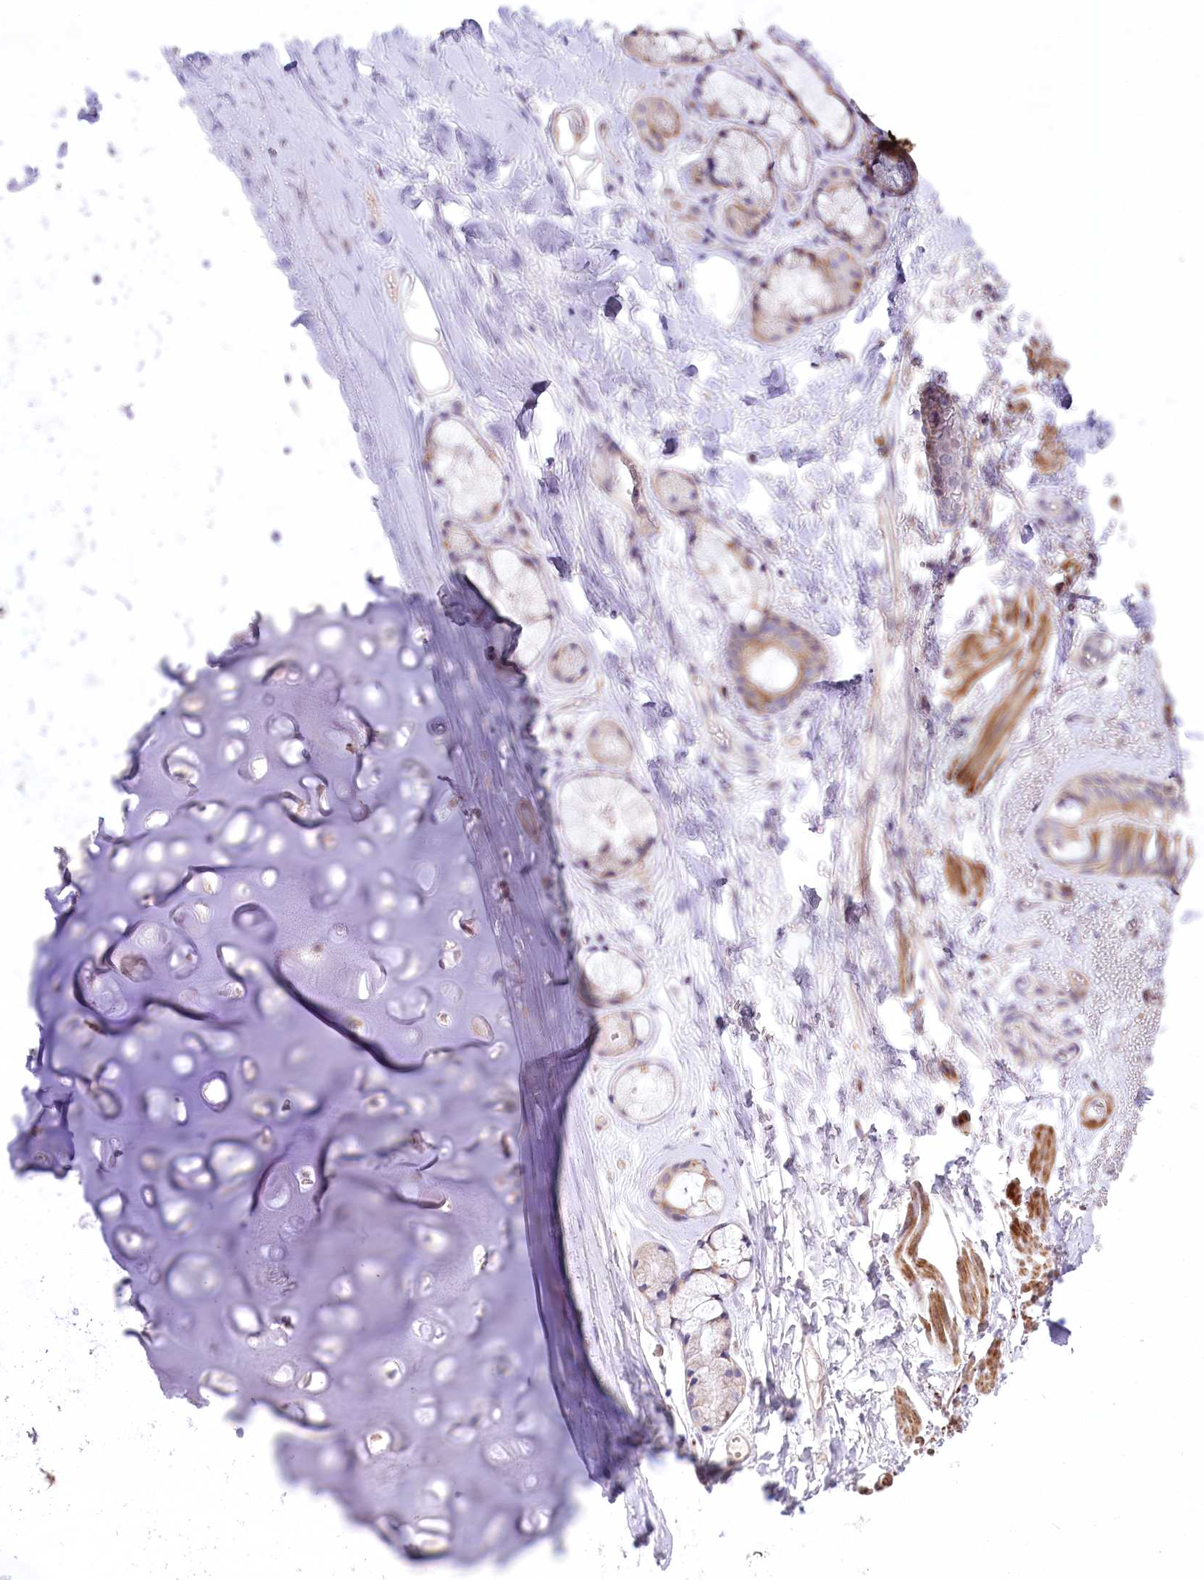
{"staining": {"intensity": "negative", "quantity": "none", "location": "none"}, "tissue": "adipose tissue", "cell_type": "Adipocytes", "image_type": "normal", "snomed": [{"axis": "morphology", "description": "Normal tissue, NOS"}, {"axis": "topography", "description": "Lymph node"}, {"axis": "topography", "description": "Bronchus"}], "caption": "DAB immunohistochemical staining of unremarkable adipose tissue exhibits no significant positivity in adipocytes. (Brightfield microscopy of DAB immunohistochemistry at high magnification).", "gene": "ANGPTL3", "patient": {"sex": "male", "age": 63}}